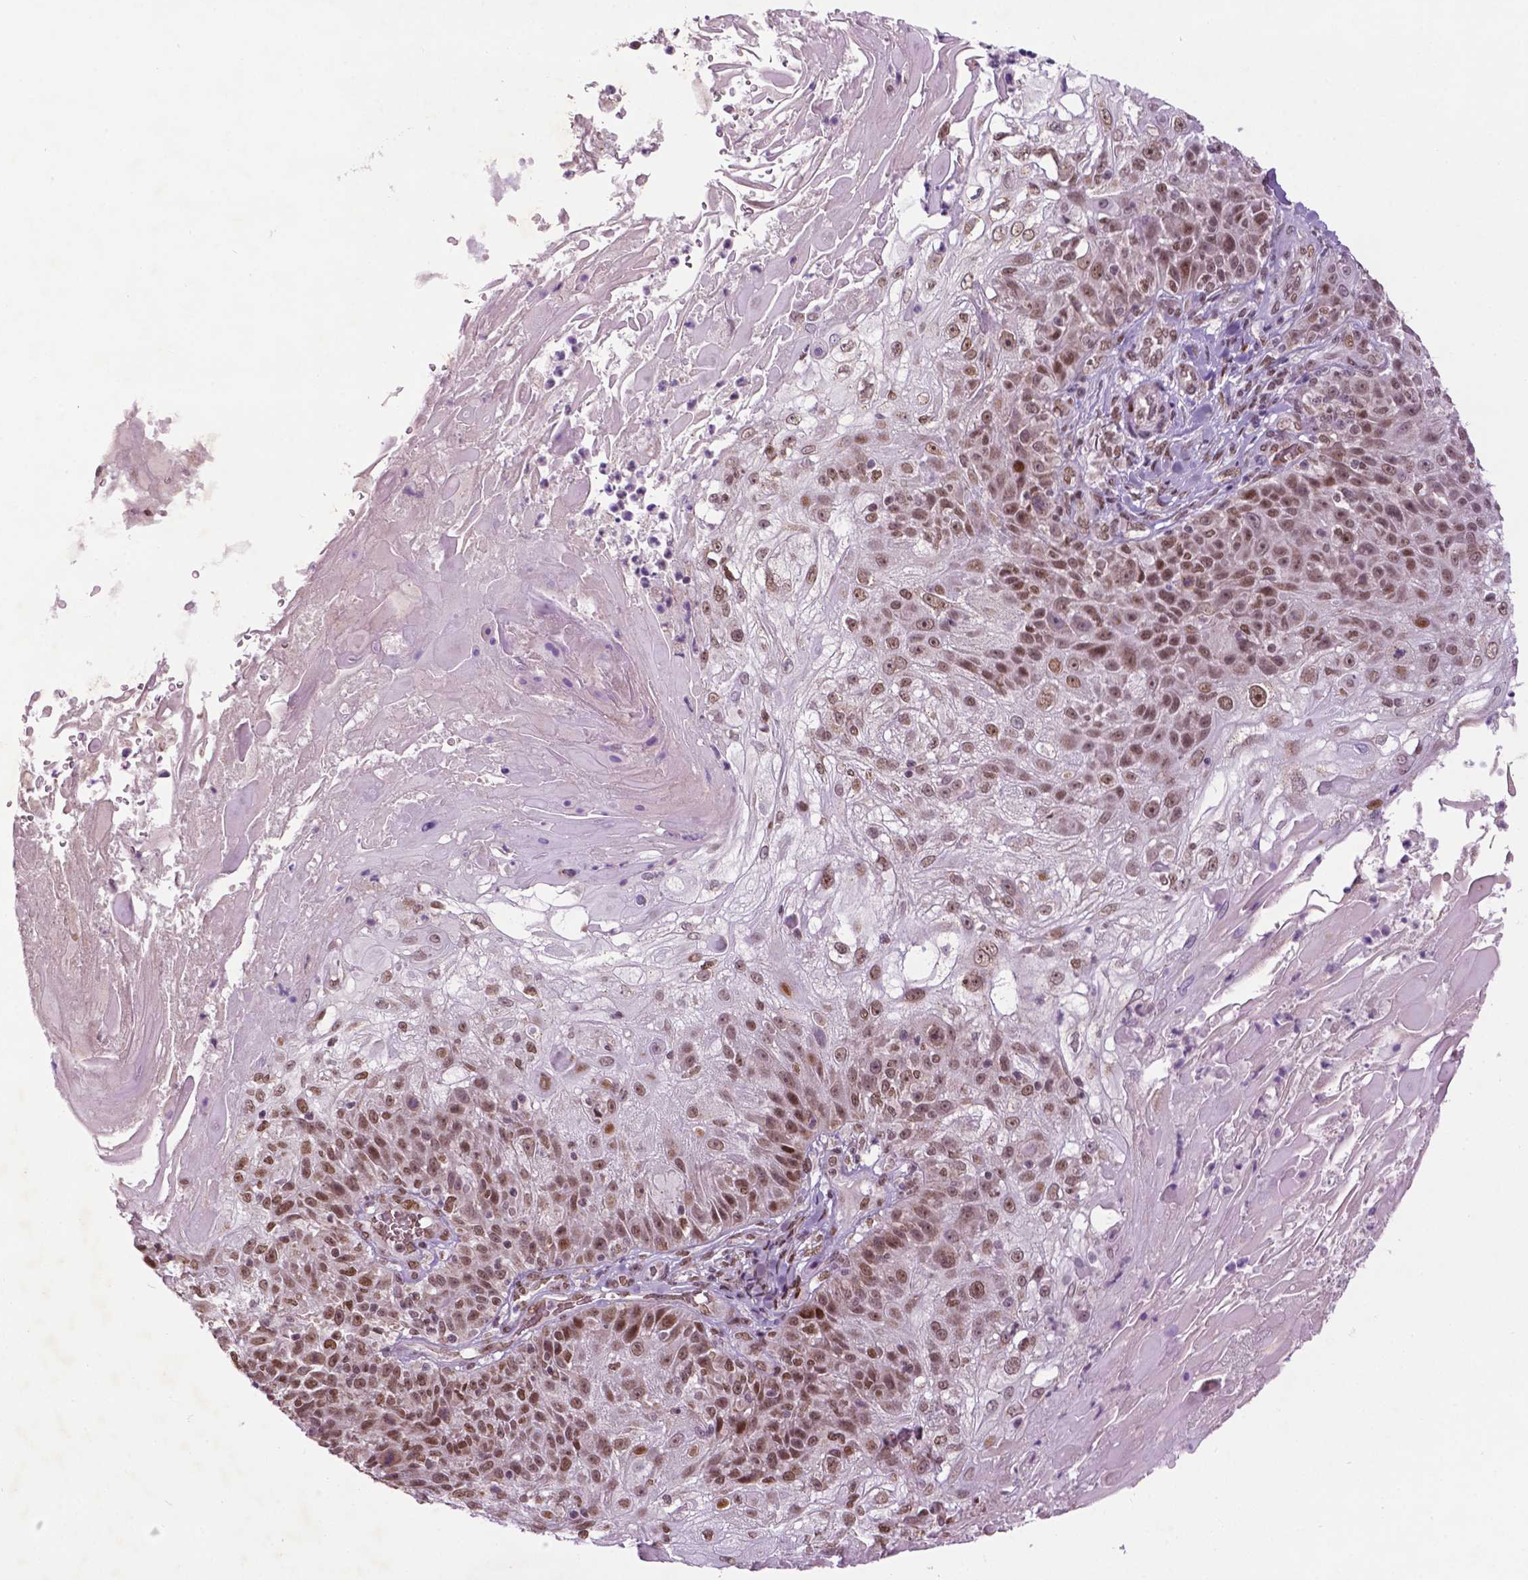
{"staining": {"intensity": "moderate", "quantity": ">75%", "location": "nuclear"}, "tissue": "skin cancer", "cell_type": "Tumor cells", "image_type": "cancer", "snomed": [{"axis": "morphology", "description": "Normal tissue, NOS"}, {"axis": "morphology", "description": "Squamous cell carcinoma, NOS"}, {"axis": "topography", "description": "Skin"}], "caption": "Skin squamous cell carcinoma stained for a protein exhibits moderate nuclear positivity in tumor cells. (brown staining indicates protein expression, while blue staining denotes nuclei).", "gene": "ZNF41", "patient": {"sex": "female", "age": 83}}